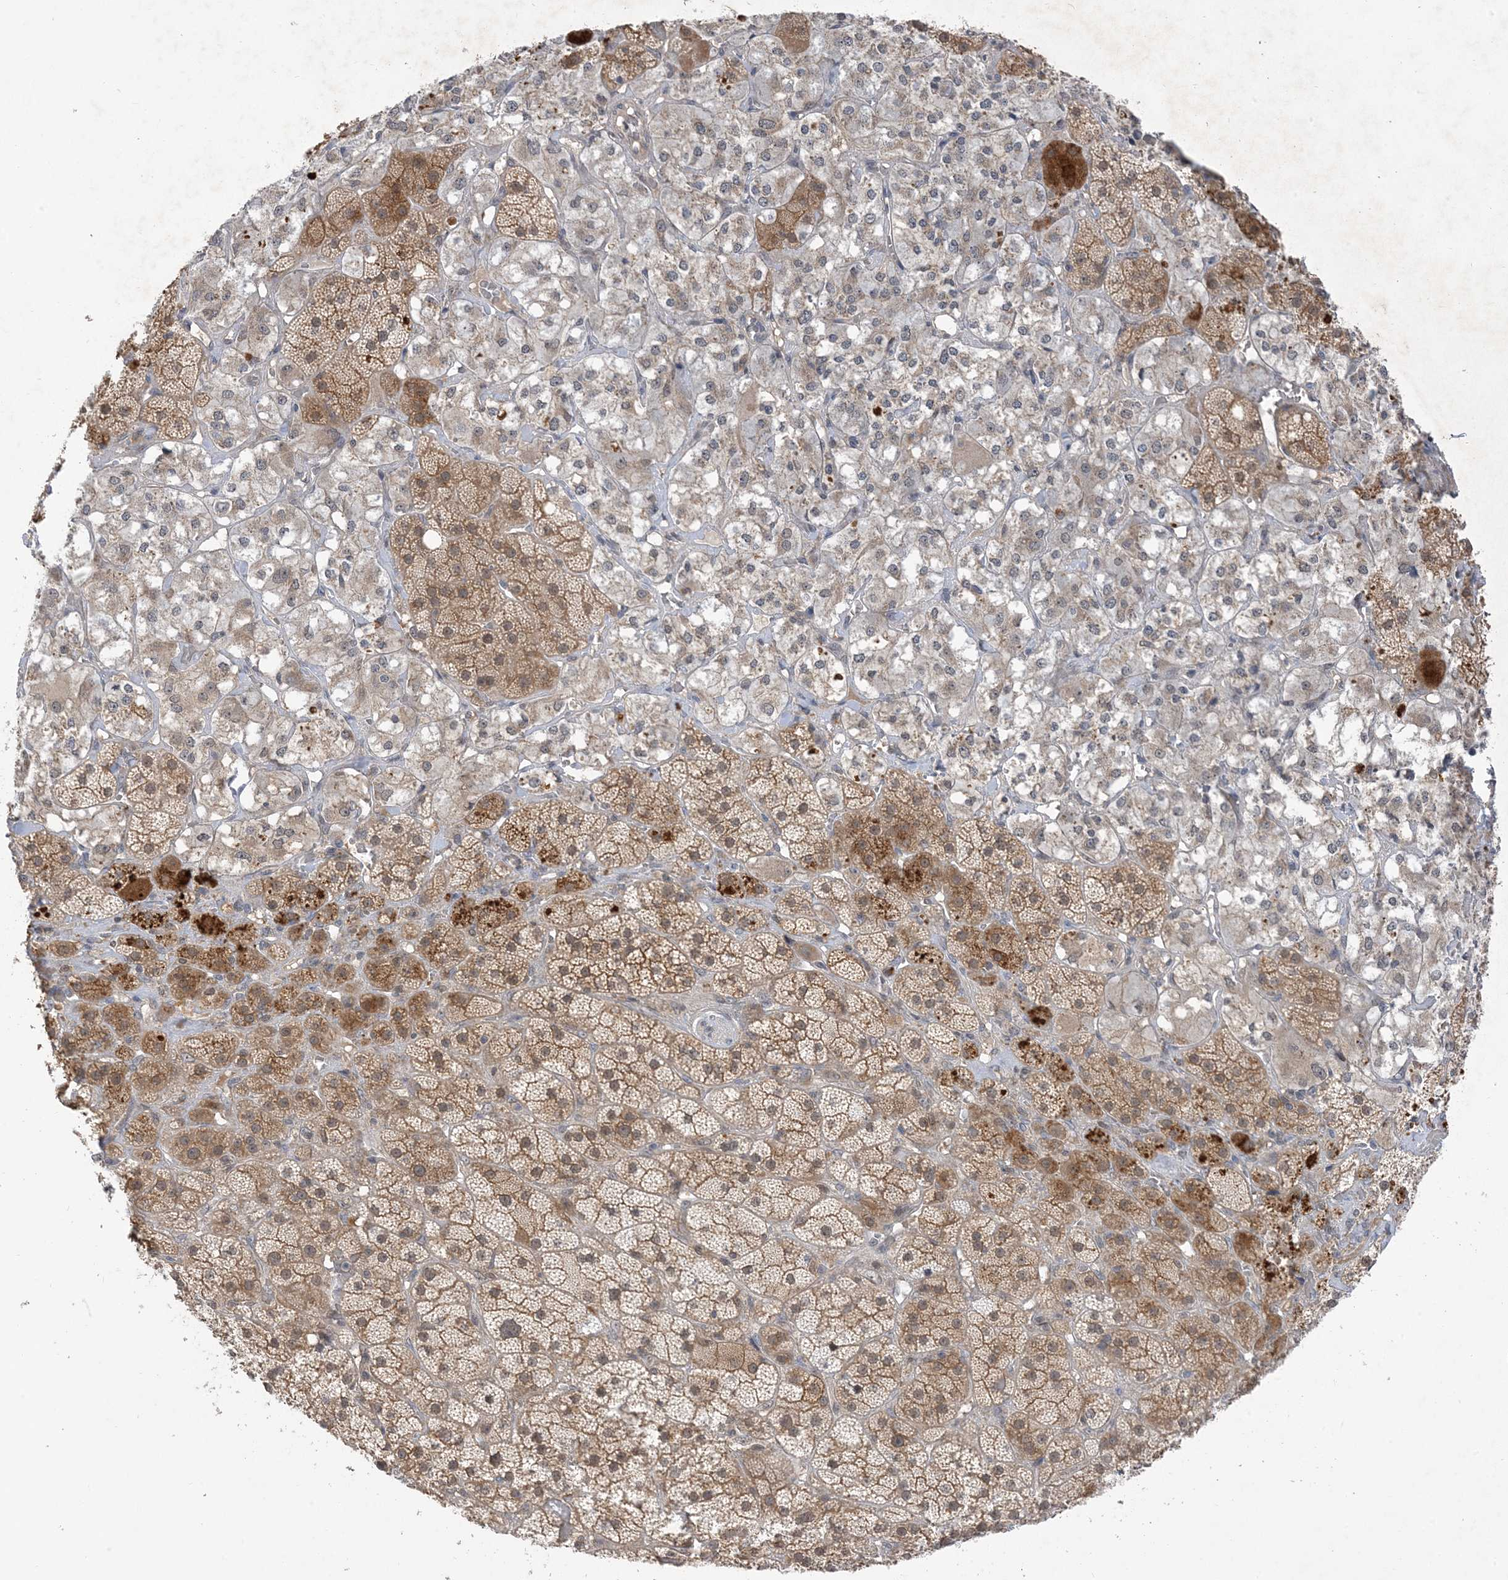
{"staining": {"intensity": "strong", "quantity": ">75%", "location": "cytoplasmic/membranous"}, "tissue": "adrenal gland", "cell_type": "Glandular cells", "image_type": "normal", "snomed": [{"axis": "morphology", "description": "Normal tissue, NOS"}, {"axis": "topography", "description": "Adrenal gland"}], "caption": "This is a photomicrograph of immunohistochemistry staining of benign adrenal gland, which shows strong expression in the cytoplasmic/membranous of glandular cells.", "gene": "WDR26", "patient": {"sex": "male", "age": 57}}